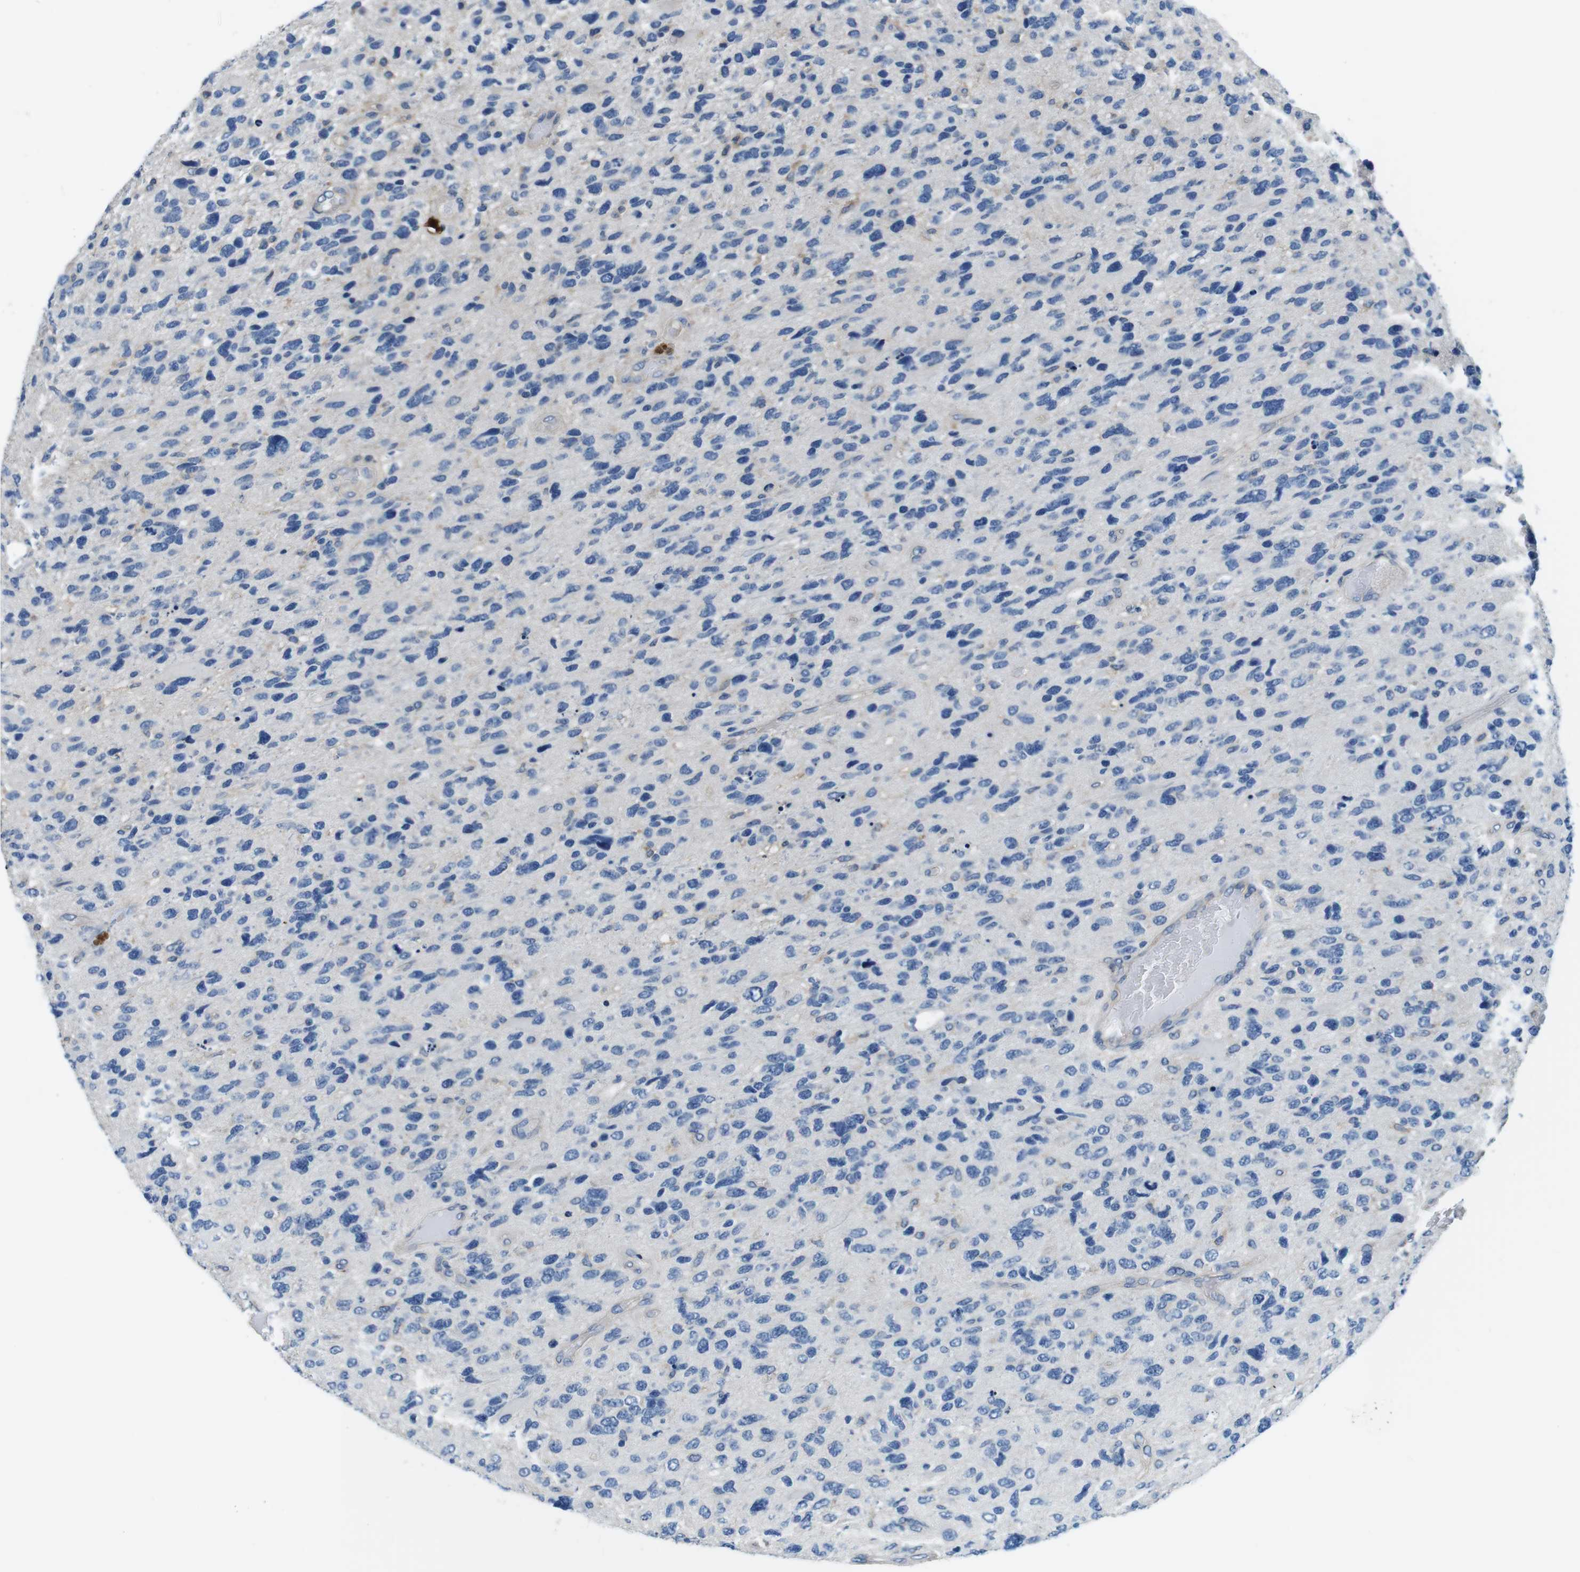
{"staining": {"intensity": "negative", "quantity": "none", "location": "none"}, "tissue": "glioma", "cell_type": "Tumor cells", "image_type": "cancer", "snomed": [{"axis": "morphology", "description": "Glioma, malignant, High grade"}, {"axis": "topography", "description": "Brain"}], "caption": "High magnification brightfield microscopy of malignant high-grade glioma stained with DAB (3,3'-diaminobenzidine) (brown) and counterstained with hematoxylin (blue): tumor cells show no significant expression. (DAB immunohistochemistry with hematoxylin counter stain).", "gene": "DENND4C", "patient": {"sex": "female", "age": 58}}